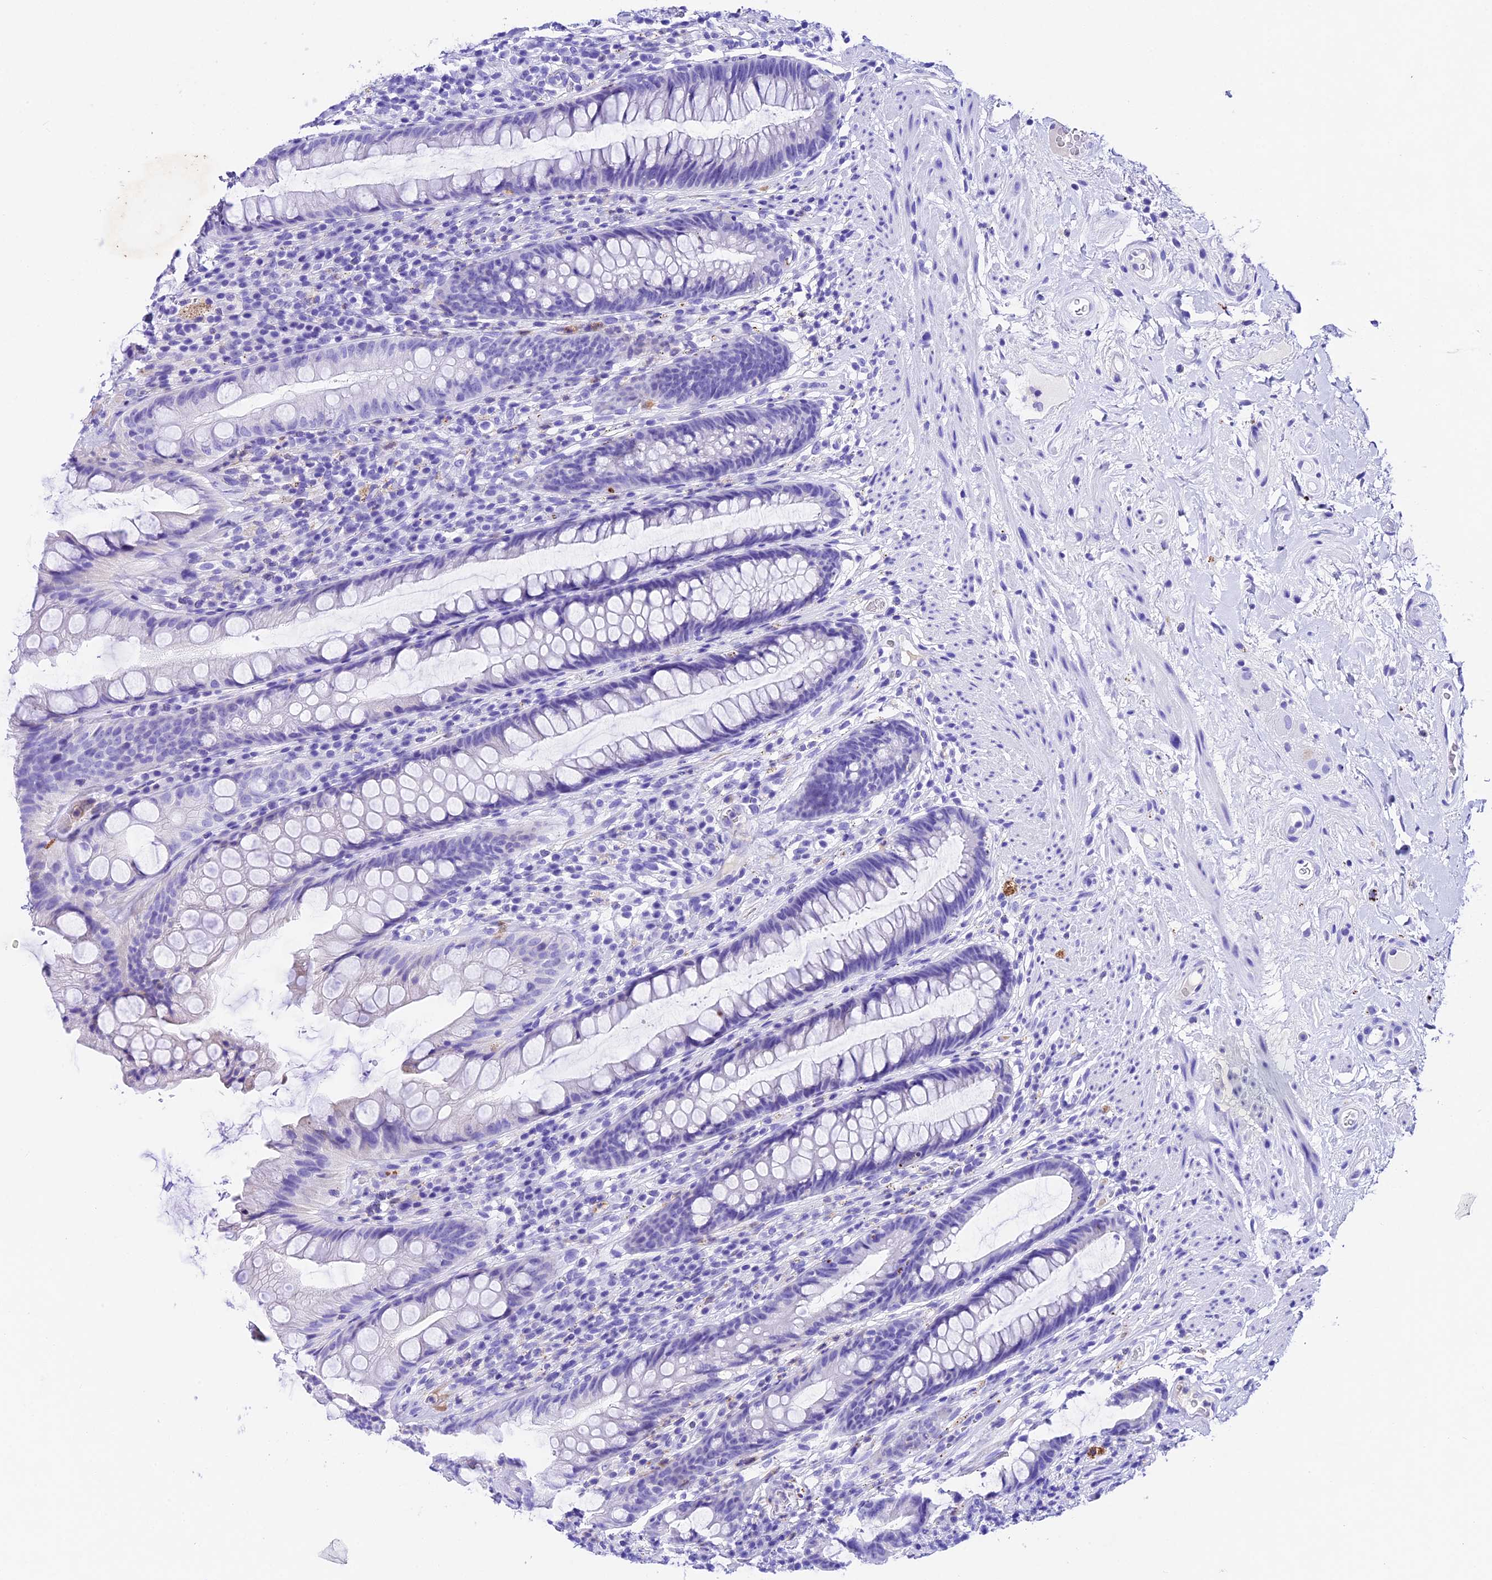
{"staining": {"intensity": "weak", "quantity": "<25%", "location": "cytoplasmic/membranous"}, "tissue": "rectum", "cell_type": "Glandular cells", "image_type": "normal", "snomed": [{"axis": "morphology", "description": "Normal tissue, NOS"}, {"axis": "topography", "description": "Rectum"}], "caption": "Glandular cells show no significant staining in unremarkable rectum. (DAB immunohistochemistry, high magnification).", "gene": "PSG11", "patient": {"sex": "male", "age": 74}}